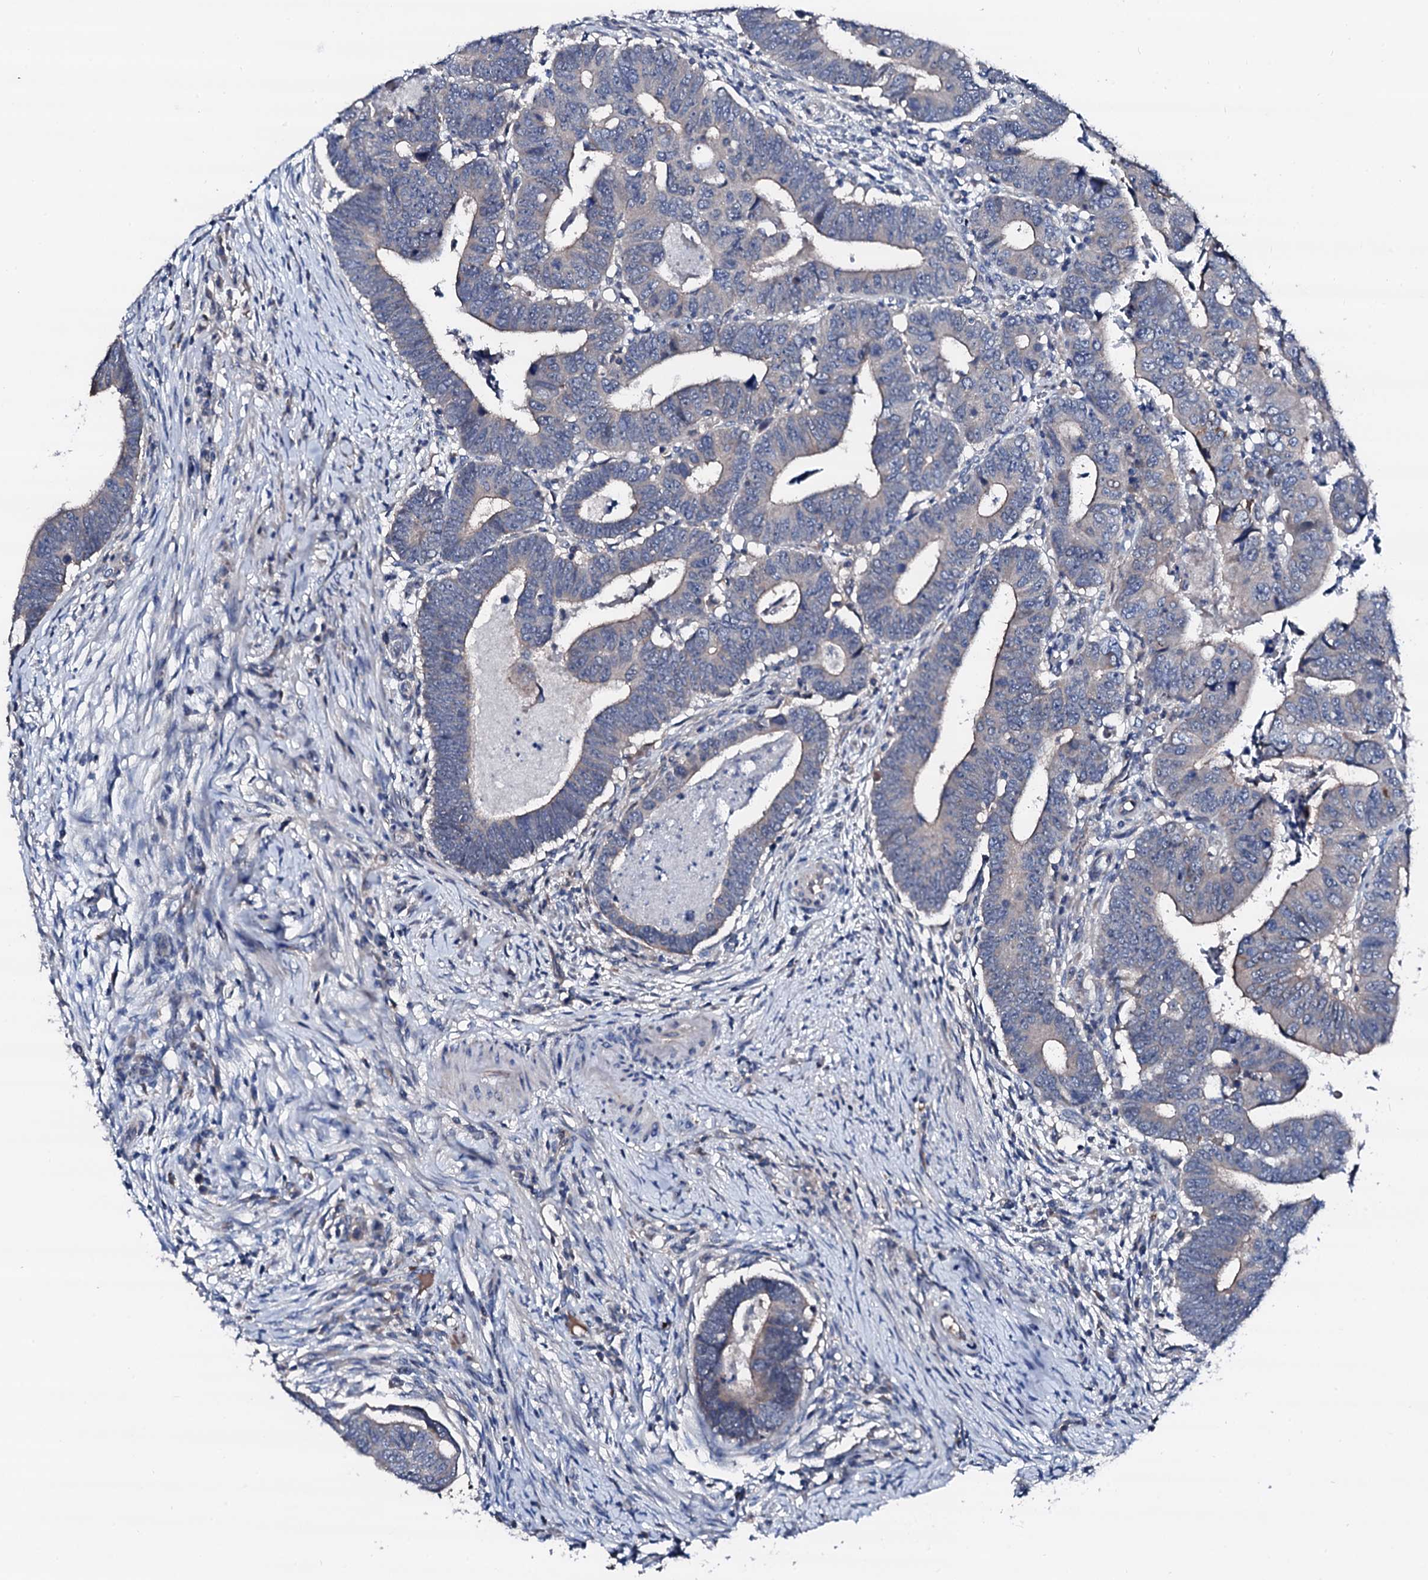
{"staining": {"intensity": "weak", "quantity": "<25%", "location": "cytoplasmic/membranous"}, "tissue": "colorectal cancer", "cell_type": "Tumor cells", "image_type": "cancer", "snomed": [{"axis": "morphology", "description": "Normal tissue, NOS"}, {"axis": "morphology", "description": "Adenocarcinoma, NOS"}, {"axis": "topography", "description": "Rectum"}], "caption": "An image of human adenocarcinoma (colorectal) is negative for staining in tumor cells. (DAB (3,3'-diaminobenzidine) immunohistochemistry (IHC), high magnification).", "gene": "TRAFD1", "patient": {"sex": "female", "age": 65}}